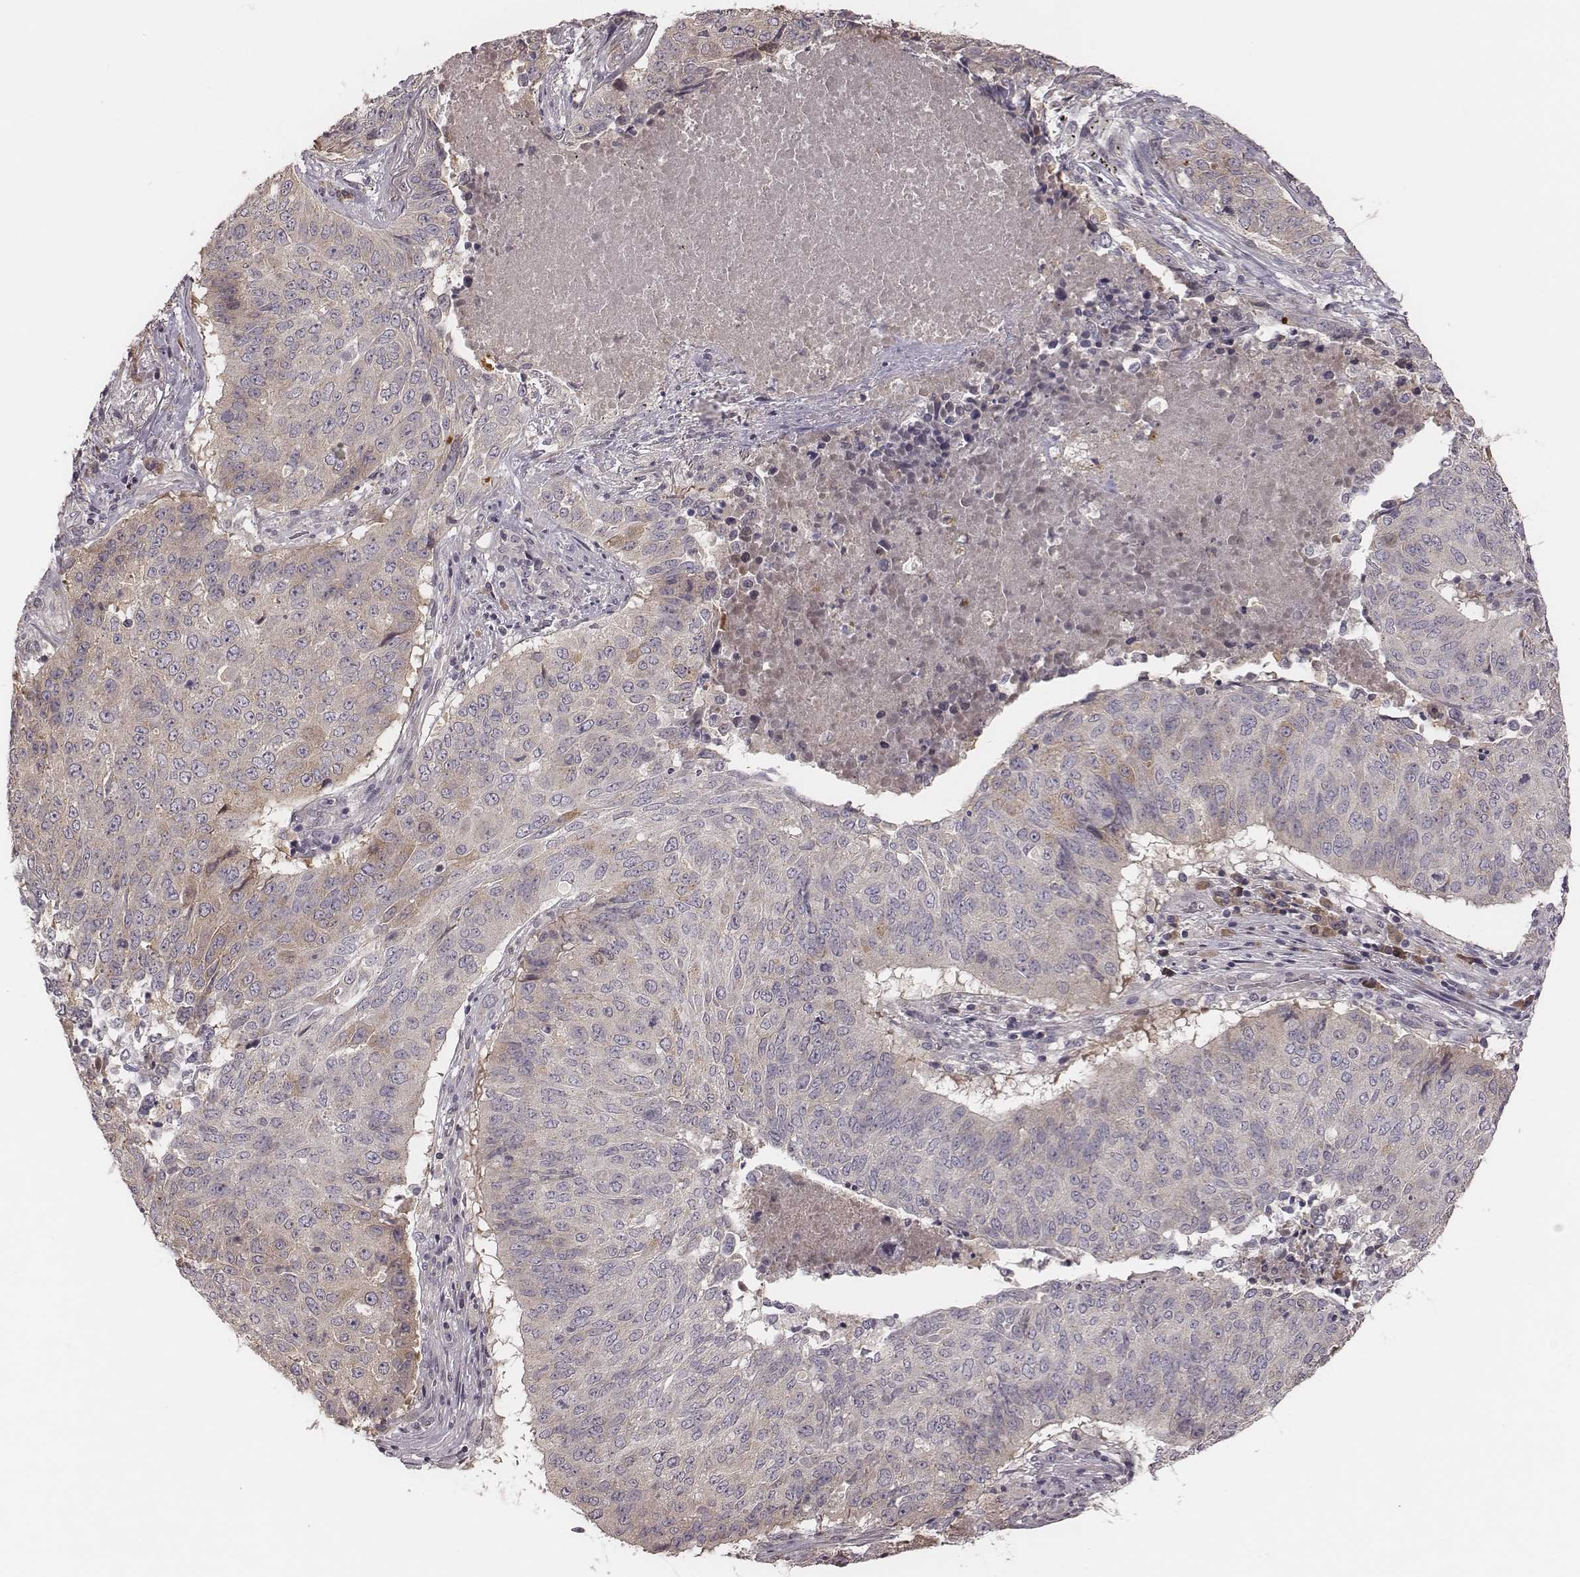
{"staining": {"intensity": "weak", "quantity": "<25%", "location": "cytoplasmic/membranous"}, "tissue": "lung cancer", "cell_type": "Tumor cells", "image_type": "cancer", "snomed": [{"axis": "morphology", "description": "Normal tissue, NOS"}, {"axis": "morphology", "description": "Squamous cell carcinoma, NOS"}, {"axis": "topography", "description": "Bronchus"}, {"axis": "topography", "description": "Lung"}], "caption": "Immunohistochemistry of human lung cancer exhibits no positivity in tumor cells.", "gene": "P2RX5", "patient": {"sex": "male", "age": 64}}